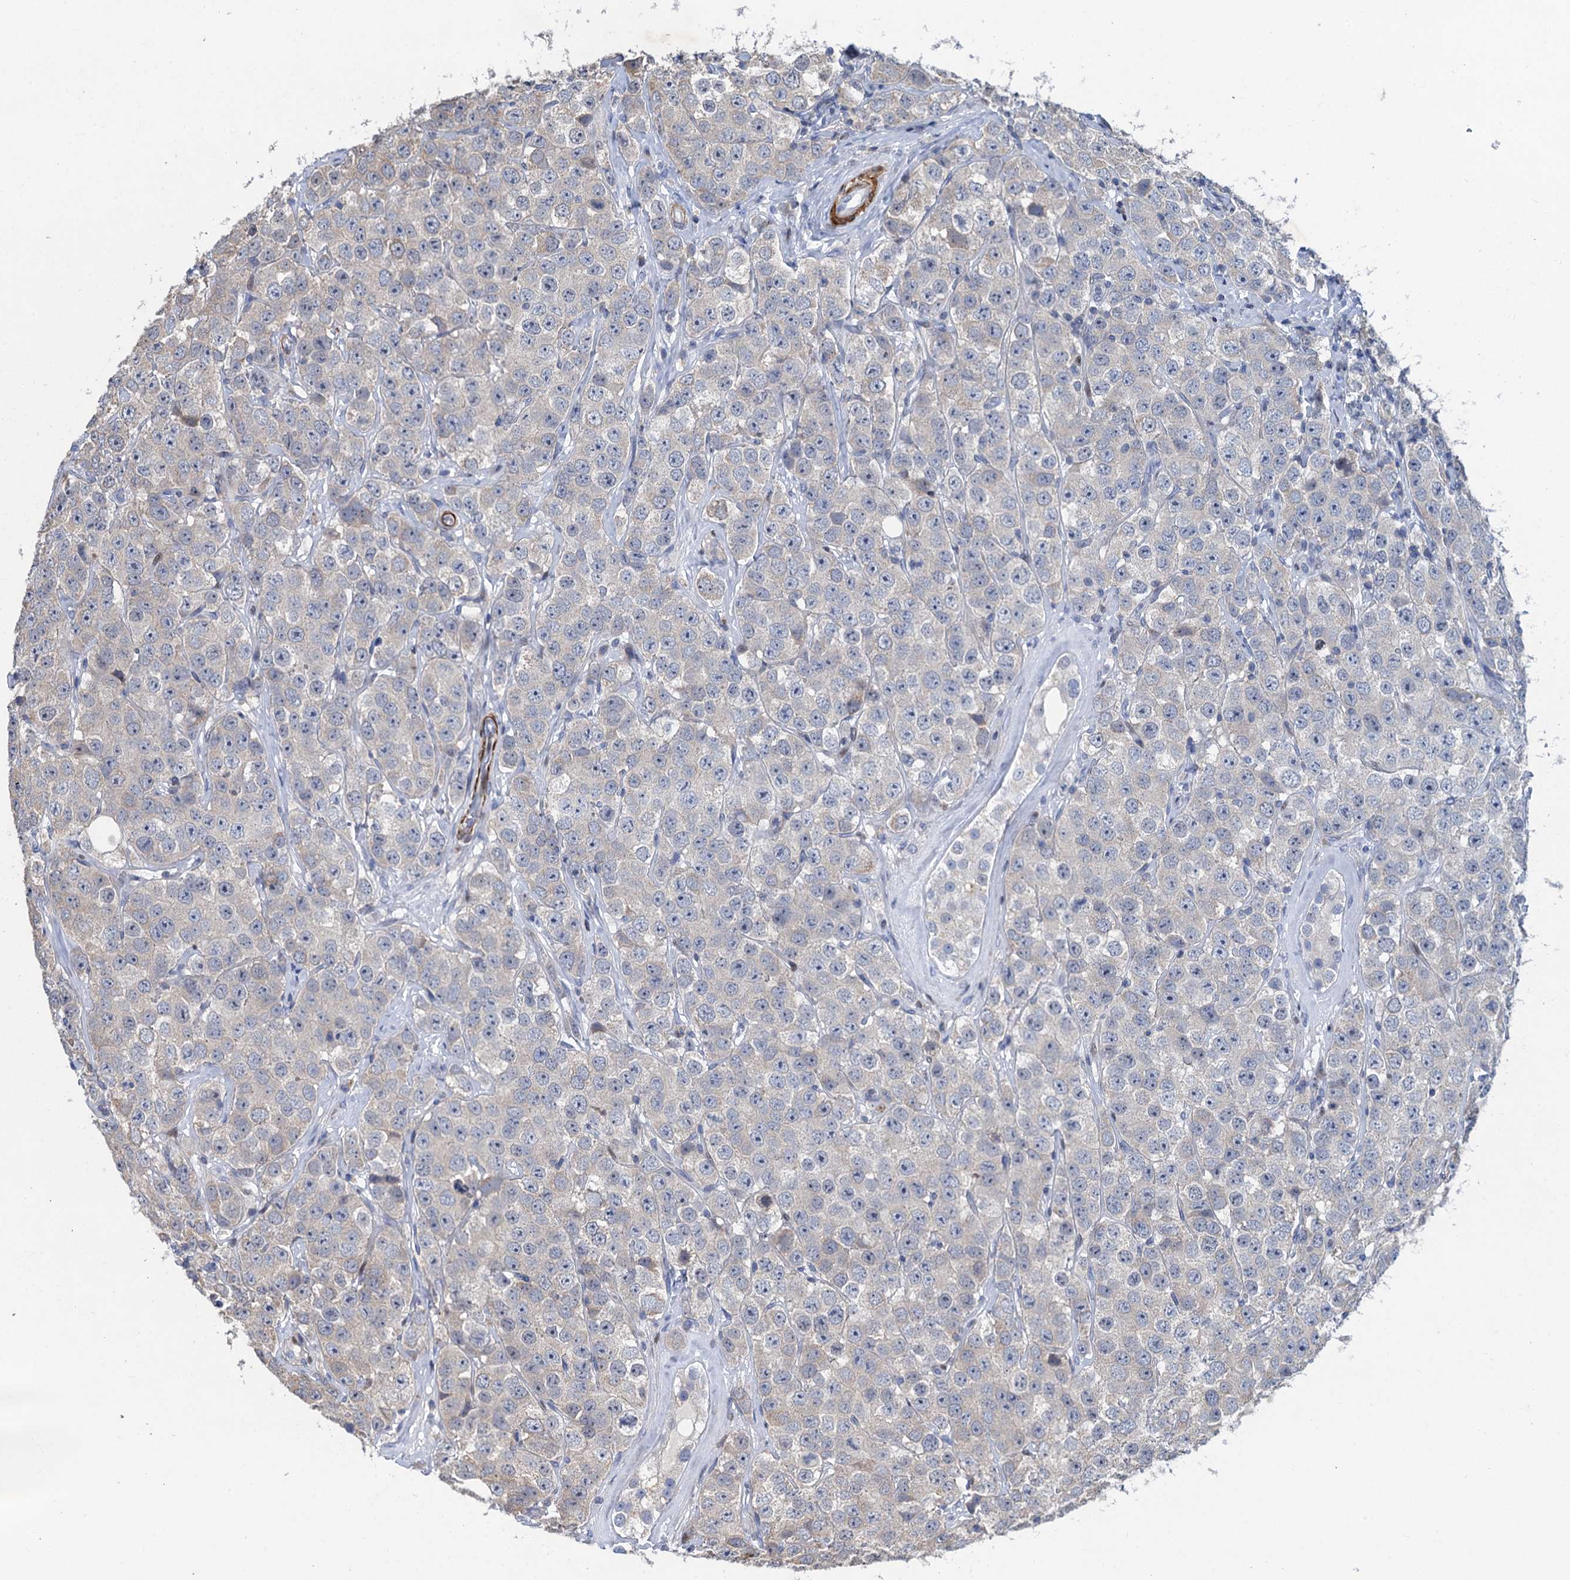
{"staining": {"intensity": "negative", "quantity": "none", "location": "none"}, "tissue": "testis cancer", "cell_type": "Tumor cells", "image_type": "cancer", "snomed": [{"axis": "morphology", "description": "Seminoma, NOS"}, {"axis": "topography", "description": "Testis"}], "caption": "The micrograph reveals no significant staining in tumor cells of testis cancer.", "gene": "ESYT3", "patient": {"sex": "male", "age": 28}}